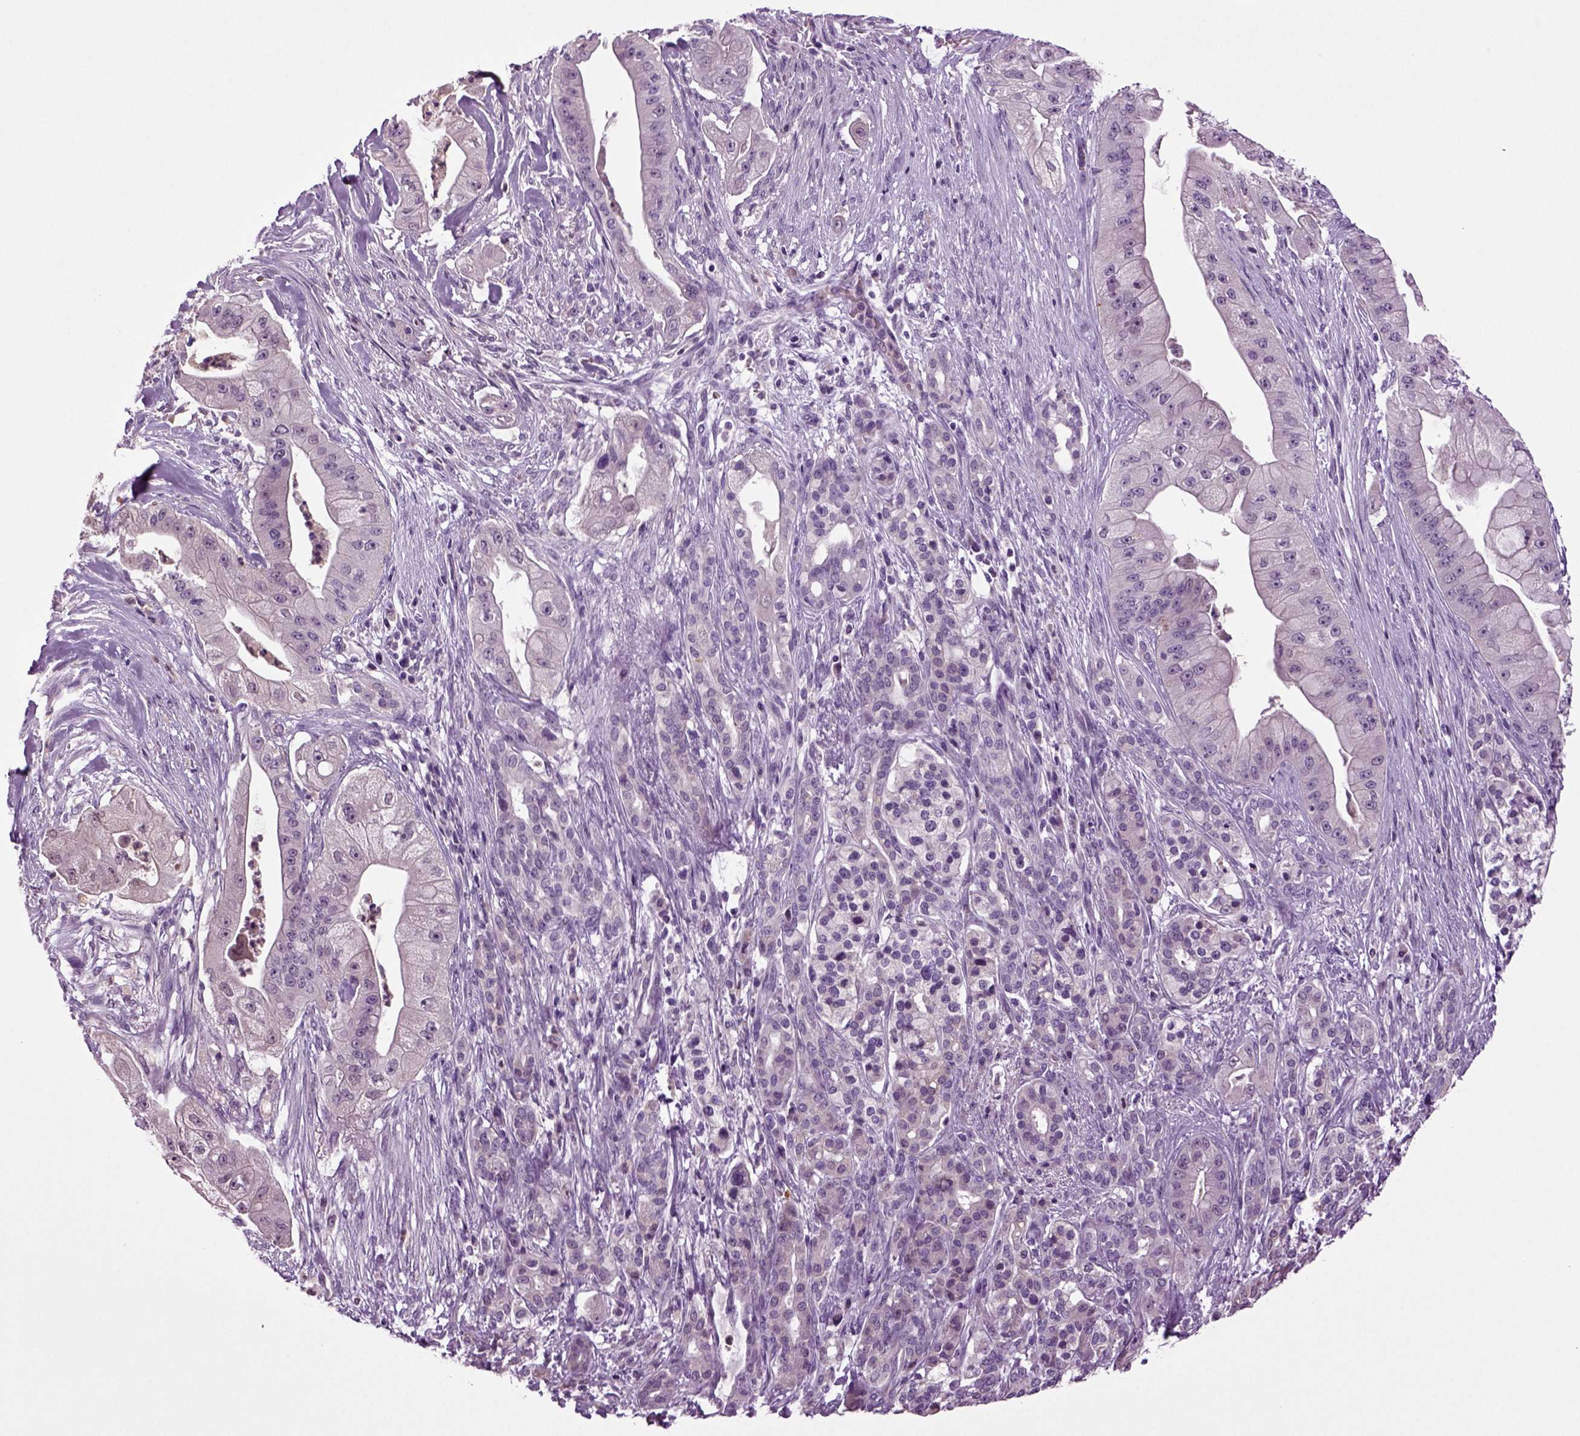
{"staining": {"intensity": "negative", "quantity": "none", "location": "none"}, "tissue": "pancreatic cancer", "cell_type": "Tumor cells", "image_type": "cancer", "snomed": [{"axis": "morphology", "description": "Normal tissue, NOS"}, {"axis": "morphology", "description": "Inflammation, NOS"}, {"axis": "morphology", "description": "Adenocarcinoma, NOS"}, {"axis": "topography", "description": "Pancreas"}], "caption": "A high-resolution micrograph shows immunohistochemistry staining of adenocarcinoma (pancreatic), which reveals no significant positivity in tumor cells. (DAB IHC with hematoxylin counter stain).", "gene": "FGF11", "patient": {"sex": "male", "age": 57}}